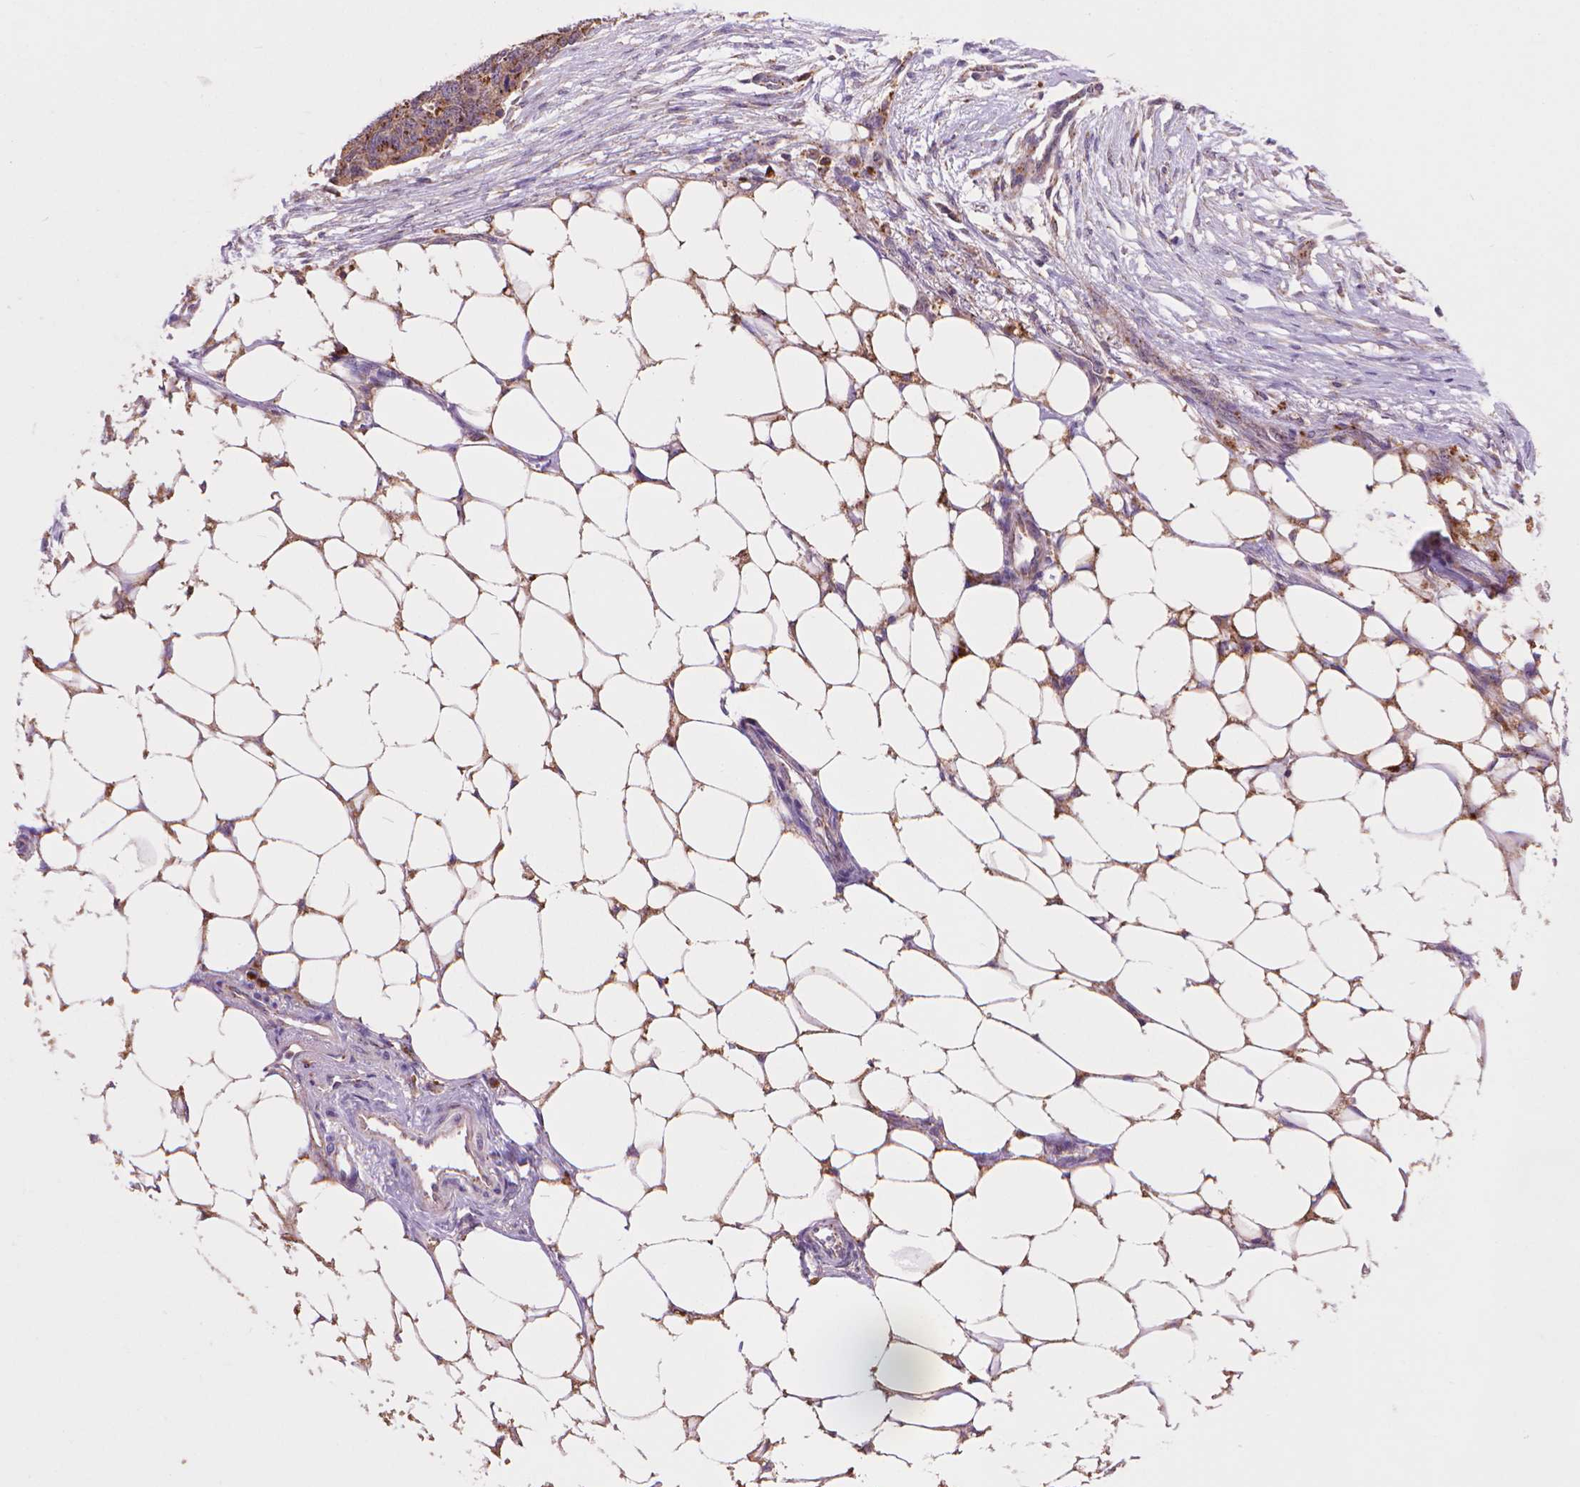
{"staining": {"intensity": "strong", "quantity": "25%-75%", "location": "cytoplasmic/membranous"}, "tissue": "ovarian cancer", "cell_type": "Tumor cells", "image_type": "cancer", "snomed": [{"axis": "morphology", "description": "Cystadenocarcinoma, serous, NOS"}, {"axis": "topography", "description": "Ovary"}], "caption": "Ovarian serous cystadenocarcinoma tissue exhibits strong cytoplasmic/membranous expression in about 25%-75% of tumor cells", "gene": "GLB1", "patient": {"sex": "female", "age": 69}}